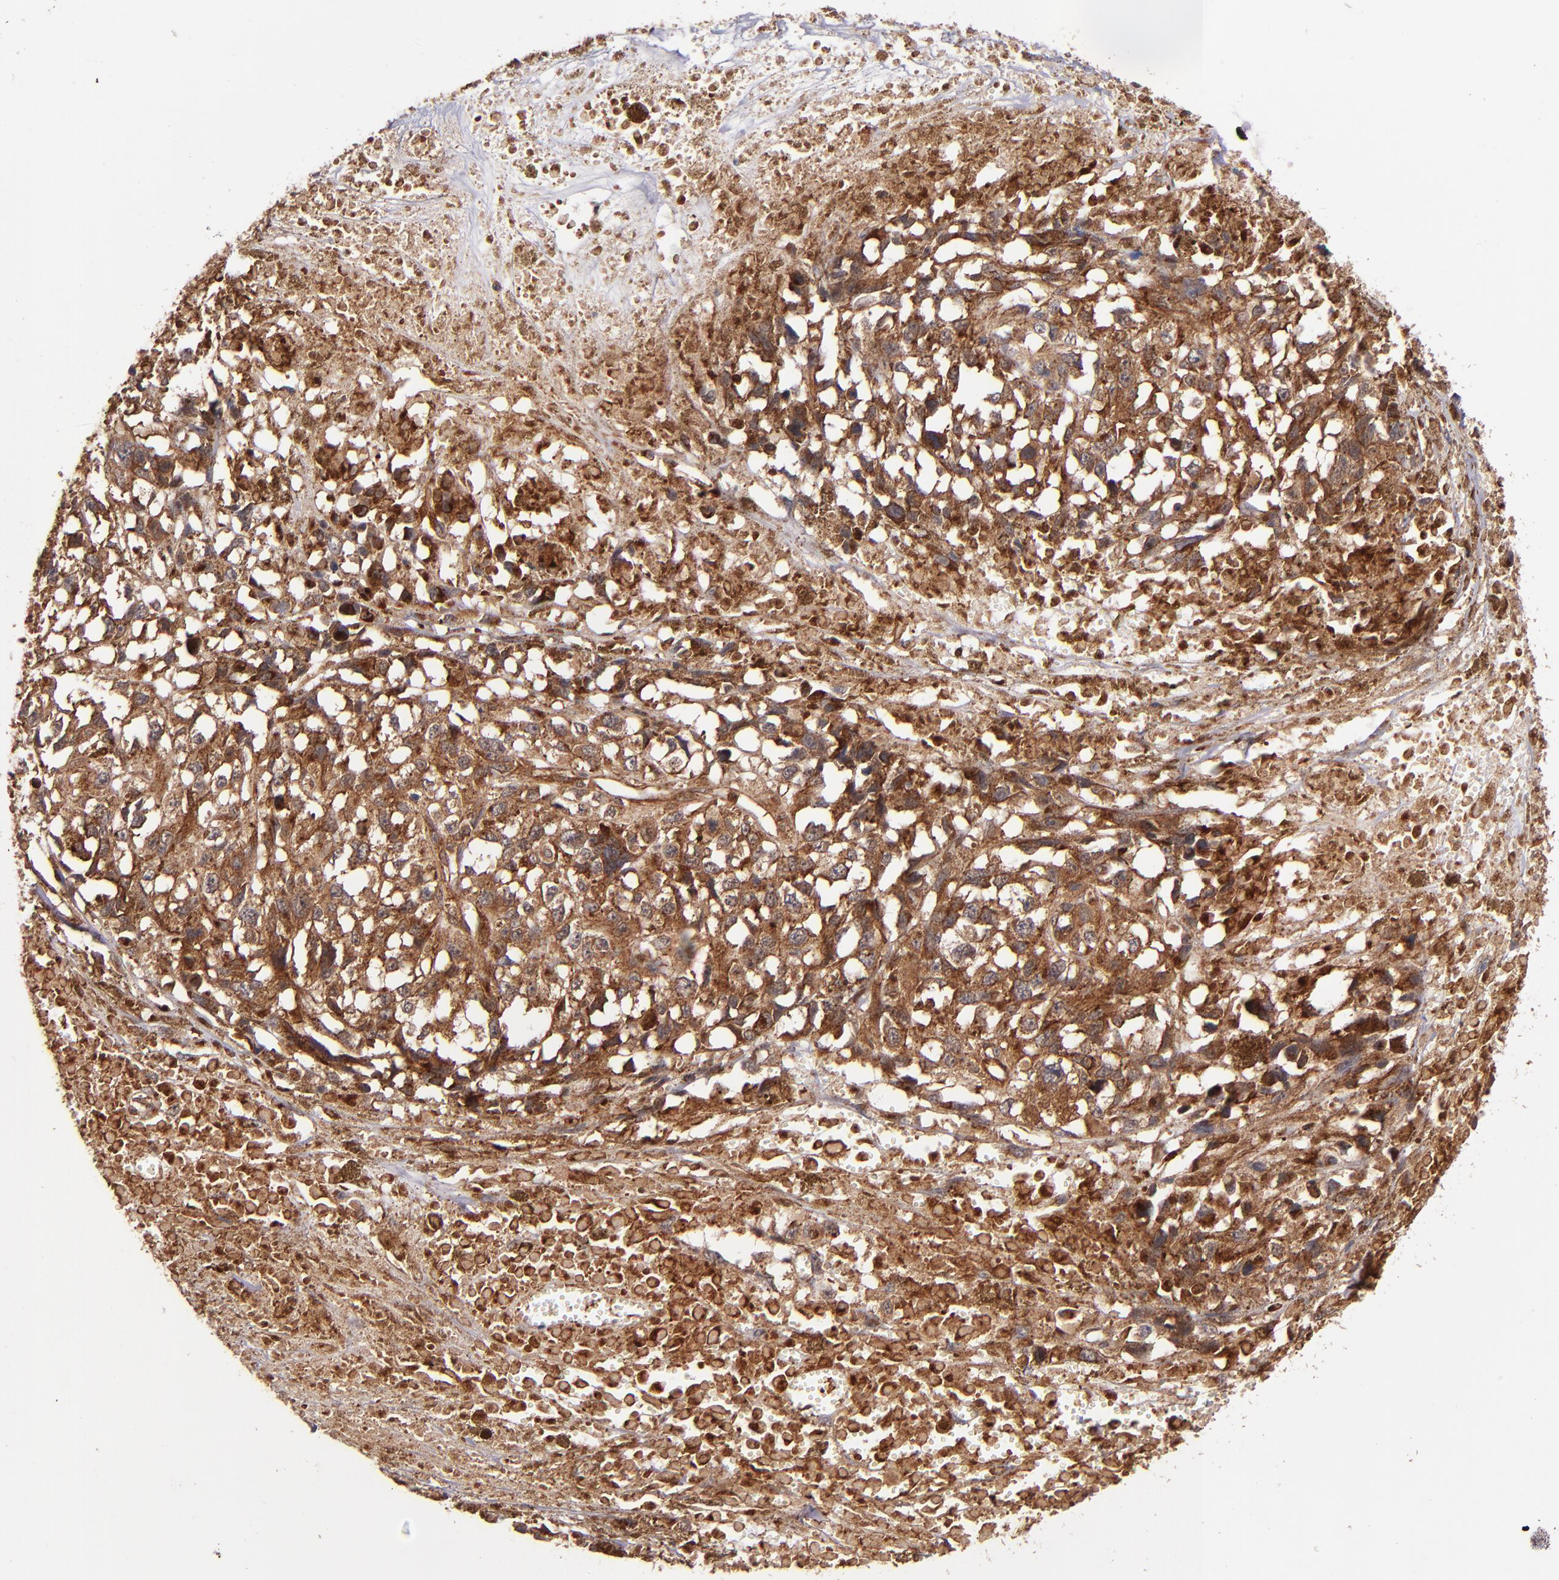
{"staining": {"intensity": "strong", "quantity": ">75%", "location": "cytoplasmic/membranous"}, "tissue": "melanoma", "cell_type": "Tumor cells", "image_type": "cancer", "snomed": [{"axis": "morphology", "description": "Malignant melanoma, Metastatic site"}, {"axis": "topography", "description": "Lymph node"}], "caption": "Tumor cells show high levels of strong cytoplasmic/membranous staining in about >75% of cells in human malignant melanoma (metastatic site).", "gene": "STX8", "patient": {"sex": "male", "age": 59}}